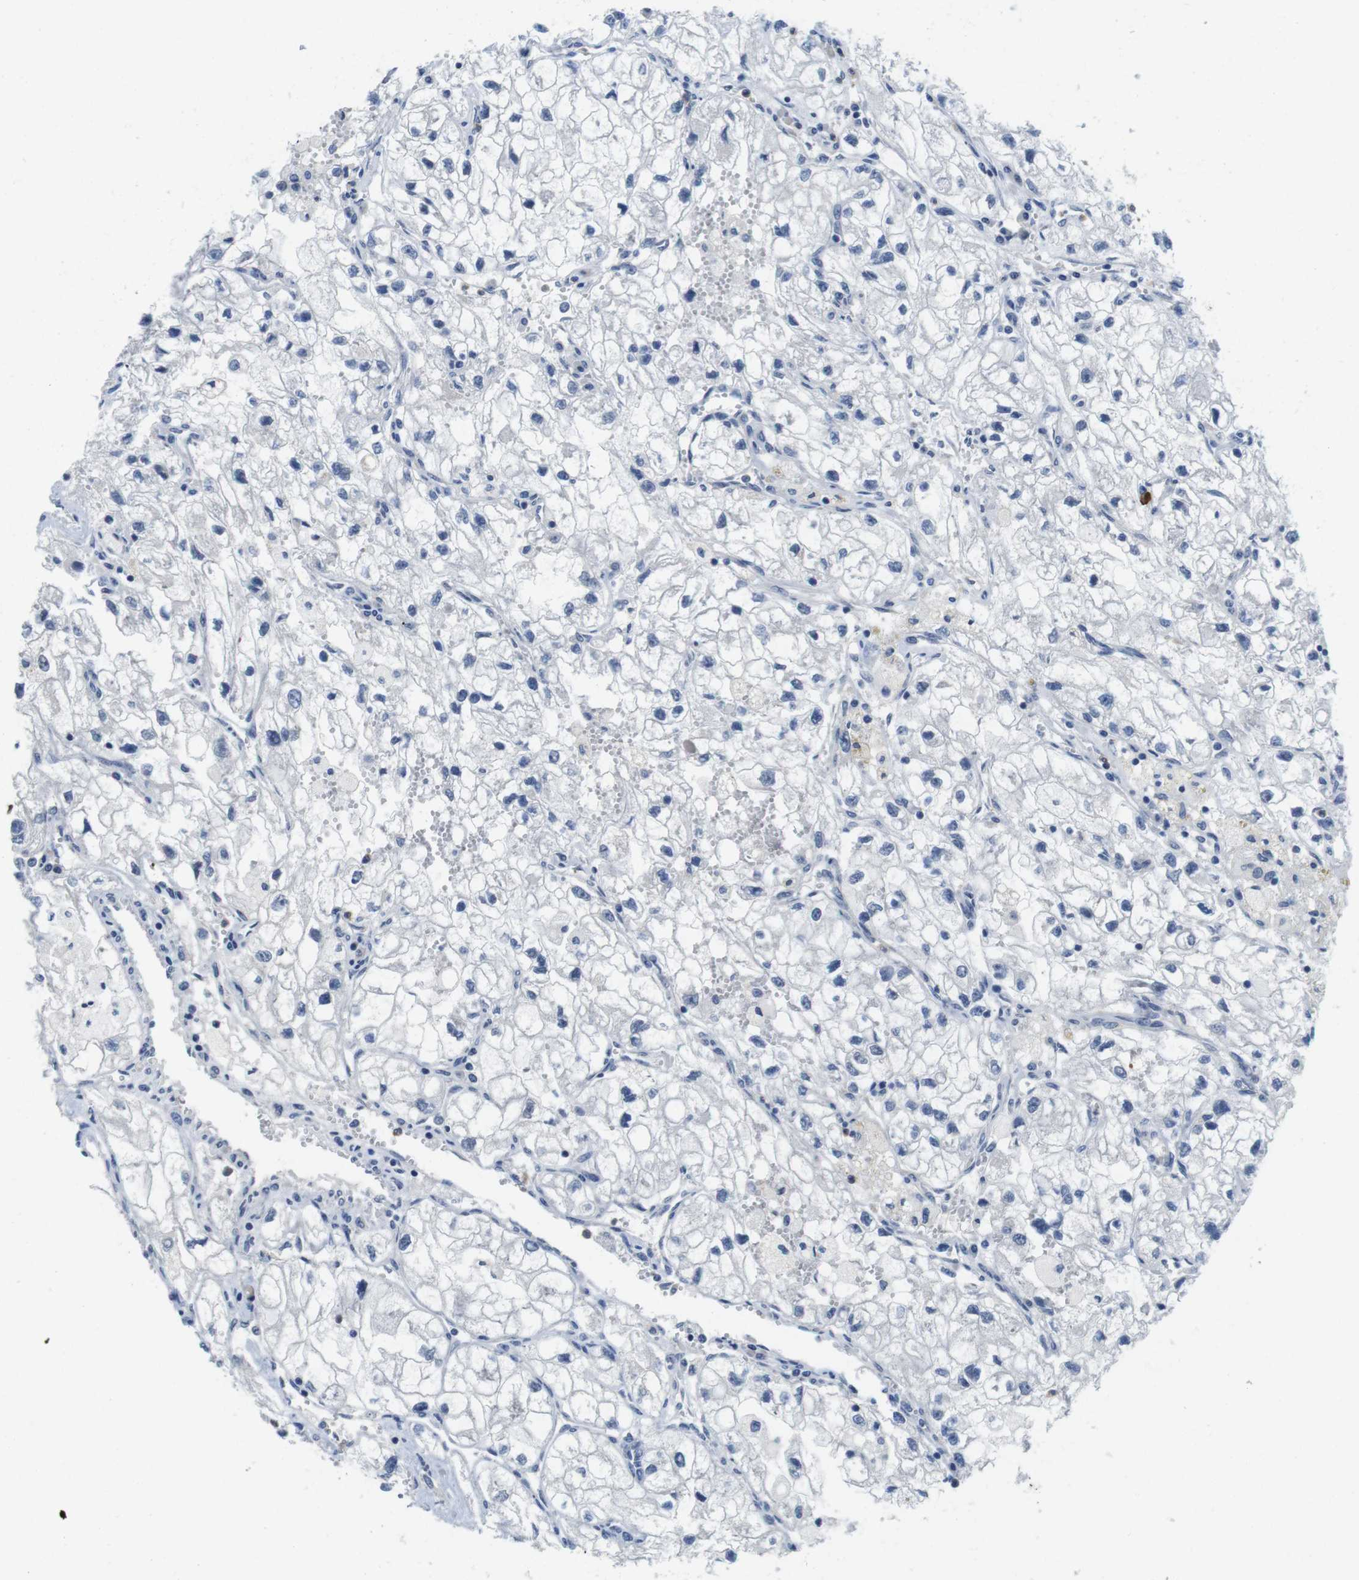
{"staining": {"intensity": "negative", "quantity": "none", "location": "none"}, "tissue": "renal cancer", "cell_type": "Tumor cells", "image_type": "cancer", "snomed": [{"axis": "morphology", "description": "Adenocarcinoma, NOS"}, {"axis": "topography", "description": "Kidney"}], "caption": "Immunohistochemical staining of renal cancer (adenocarcinoma) demonstrates no significant positivity in tumor cells. (IHC, brightfield microscopy, high magnification).", "gene": "FADD", "patient": {"sex": "female", "age": 70}}